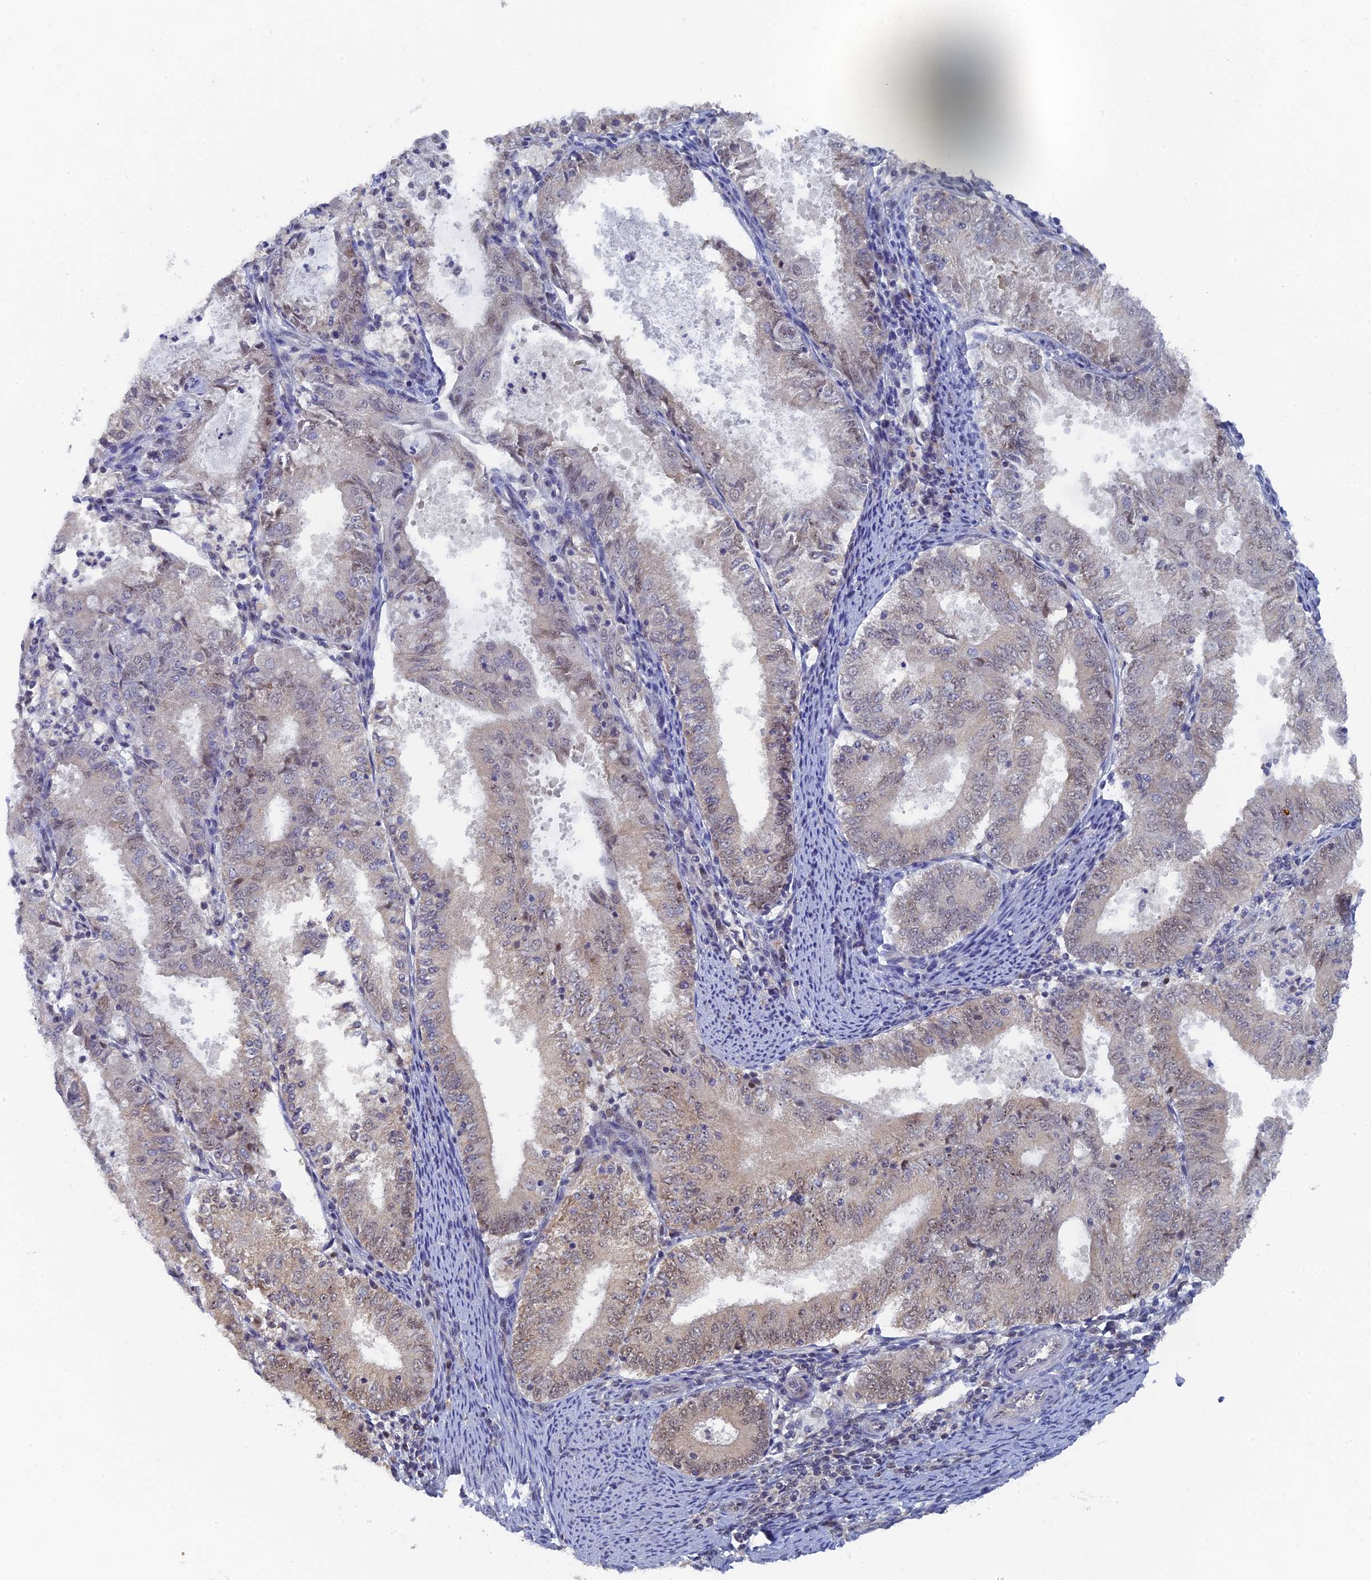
{"staining": {"intensity": "weak", "quantity": "<25%", "location": "nuclear"}, "tissue": "endometrial cancer", "cell_type": "Tumor cells", "image_type": "cancer", "snomed": [{"axis": "morphology", "description": "Adenocarcinoma, NOS"}, {"axis": "topography", "description": "Endometrium"}], "caption": "High power microscopy histopathology image of an immunohistochemistry (IHC) micrograph of endometrial cancer, revealing no significant staining in tumor cells.", "gene": "MIGA2", "patient": {"sex": "female", "age": 57}}